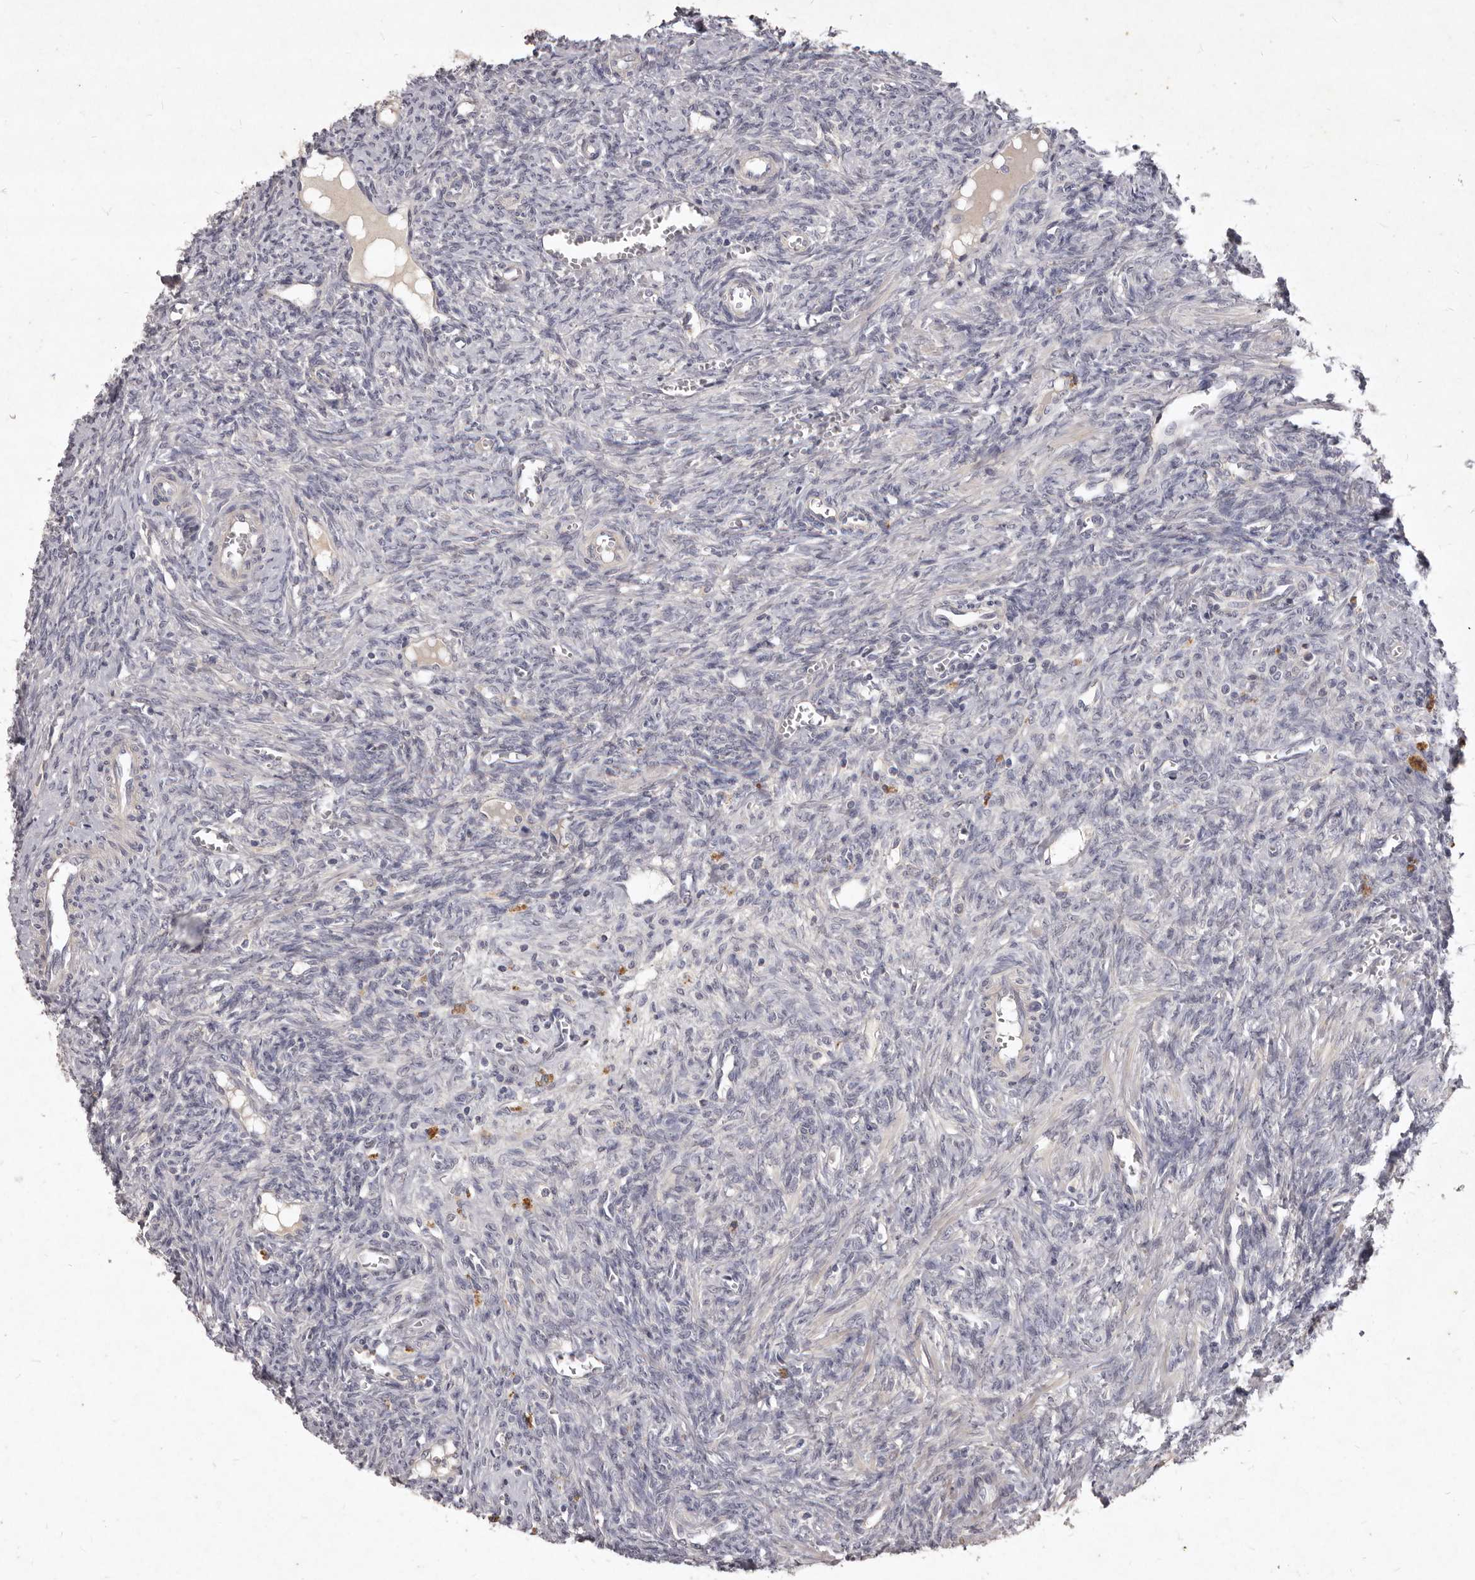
{"staining": {"intensity": "negative", "quantity": "none", "location": "none"}, "tissue": "ovary", "cell_type": "Ovarian stroma cells", "image_type": "normal", "snomed": [{"axis": "morphology", "description": "Normal tissue, NOS"}, {"axis": "topography", "description": "Ovary"}], "caption": "This is an immunohistochemistry micrograph of unremarkable human ovary. There is no expression in ovarian stroma cells.", "gene": "GPRC5C", "patient": {"sex": "female", "age": 41}}